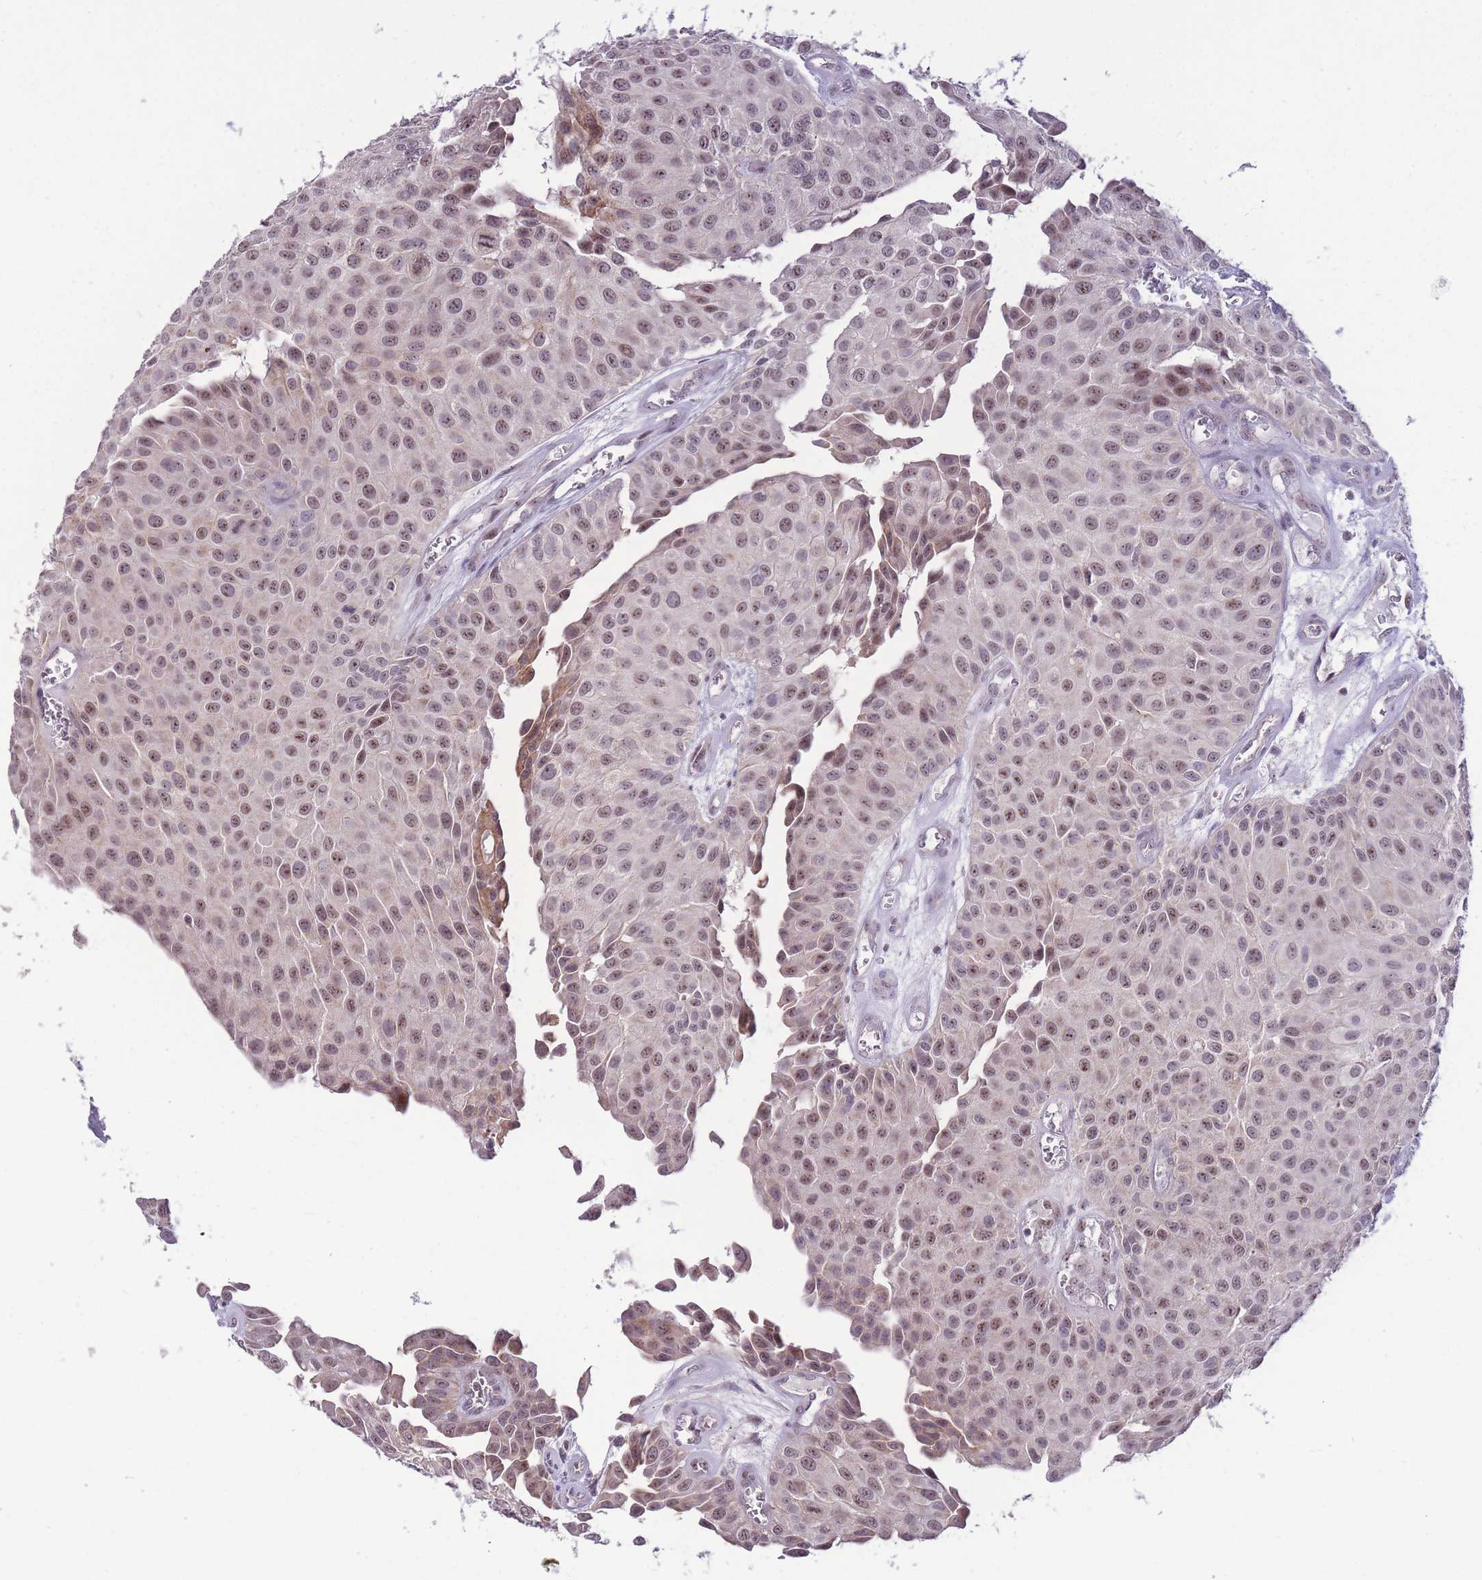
{"staining": {"intensity": "moderate", "quantity": ">75%", "location": "nuclear"}, "tissue": "urothelial cancer", "cell_type": "Tumor cells", "image_type": "cancer", "snomed": [{"axis": "morphology", "description": "Urothelial carcinoma, Low grade"}, {"axis": "topography", "description": "Urinary bladder"}], "caption": "Urothelial carcinoma (low-grade) stained with DAB immunohistochemistry demonstrates medium levels of moderate nuclear expression in about >75% of tumor cells. The protein is stained brown, and the nuclei are stained in blue (DAB IHC with brightfield microscopy, high magnification).", "gene": "MCIDAS", "patient": {"sex": "male", "age": 88}}